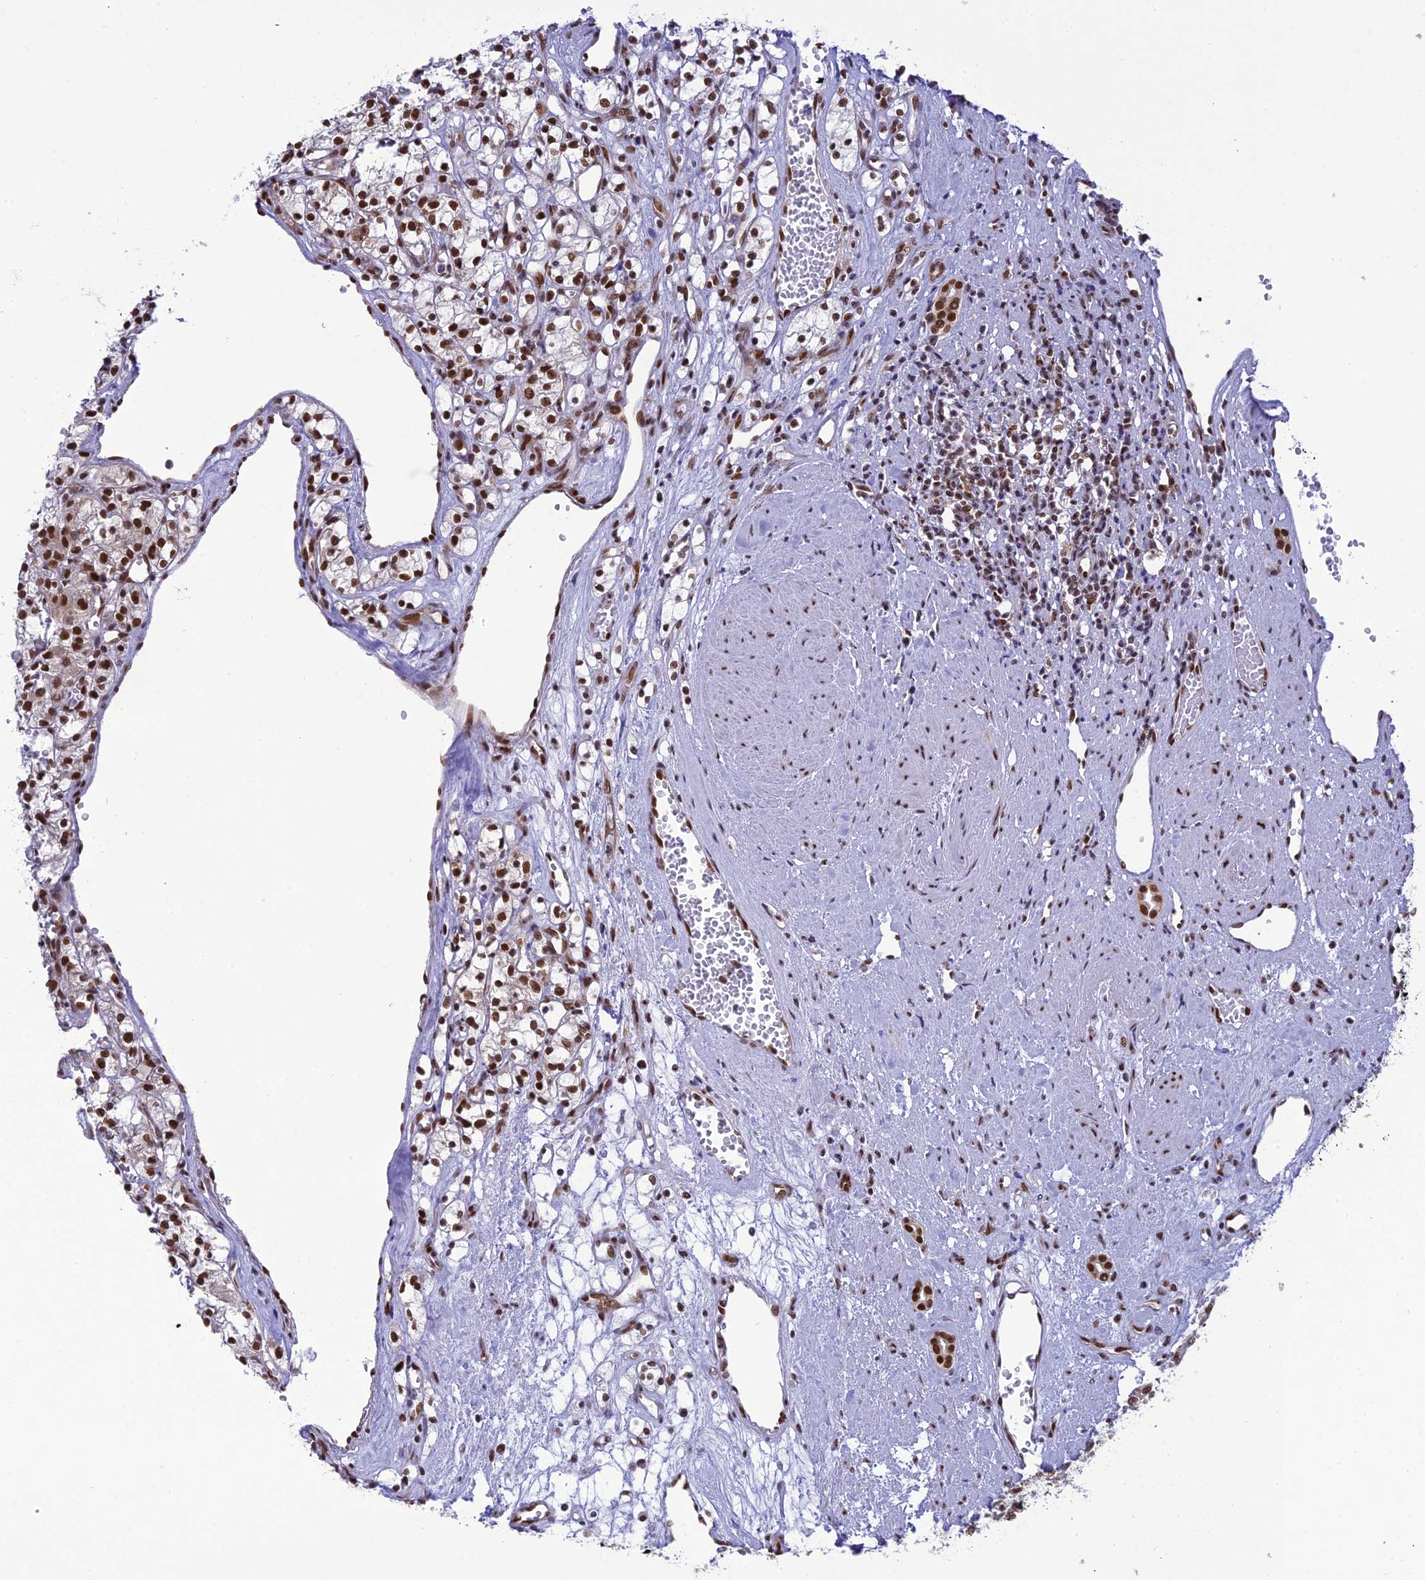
{"staining": {"intensity": "strong", "quantity": ">75%", "location": "nuclear"}, "tissue": "renal cancer", "cell_type": "Tumor cells", "image_type": "cancer", "snomed": [{"axis": "morphology", "description": "Adenocarcinoma, NOS"}, {"axis": "topography", "description": "Kidney"}], "caption": "Human renal cancer (adenocarcinoma) stained with a protein marker exhibits strong staining in tumor cells.", "gene": "DDX1", "patient": {"sex": "female", "age": 59}}